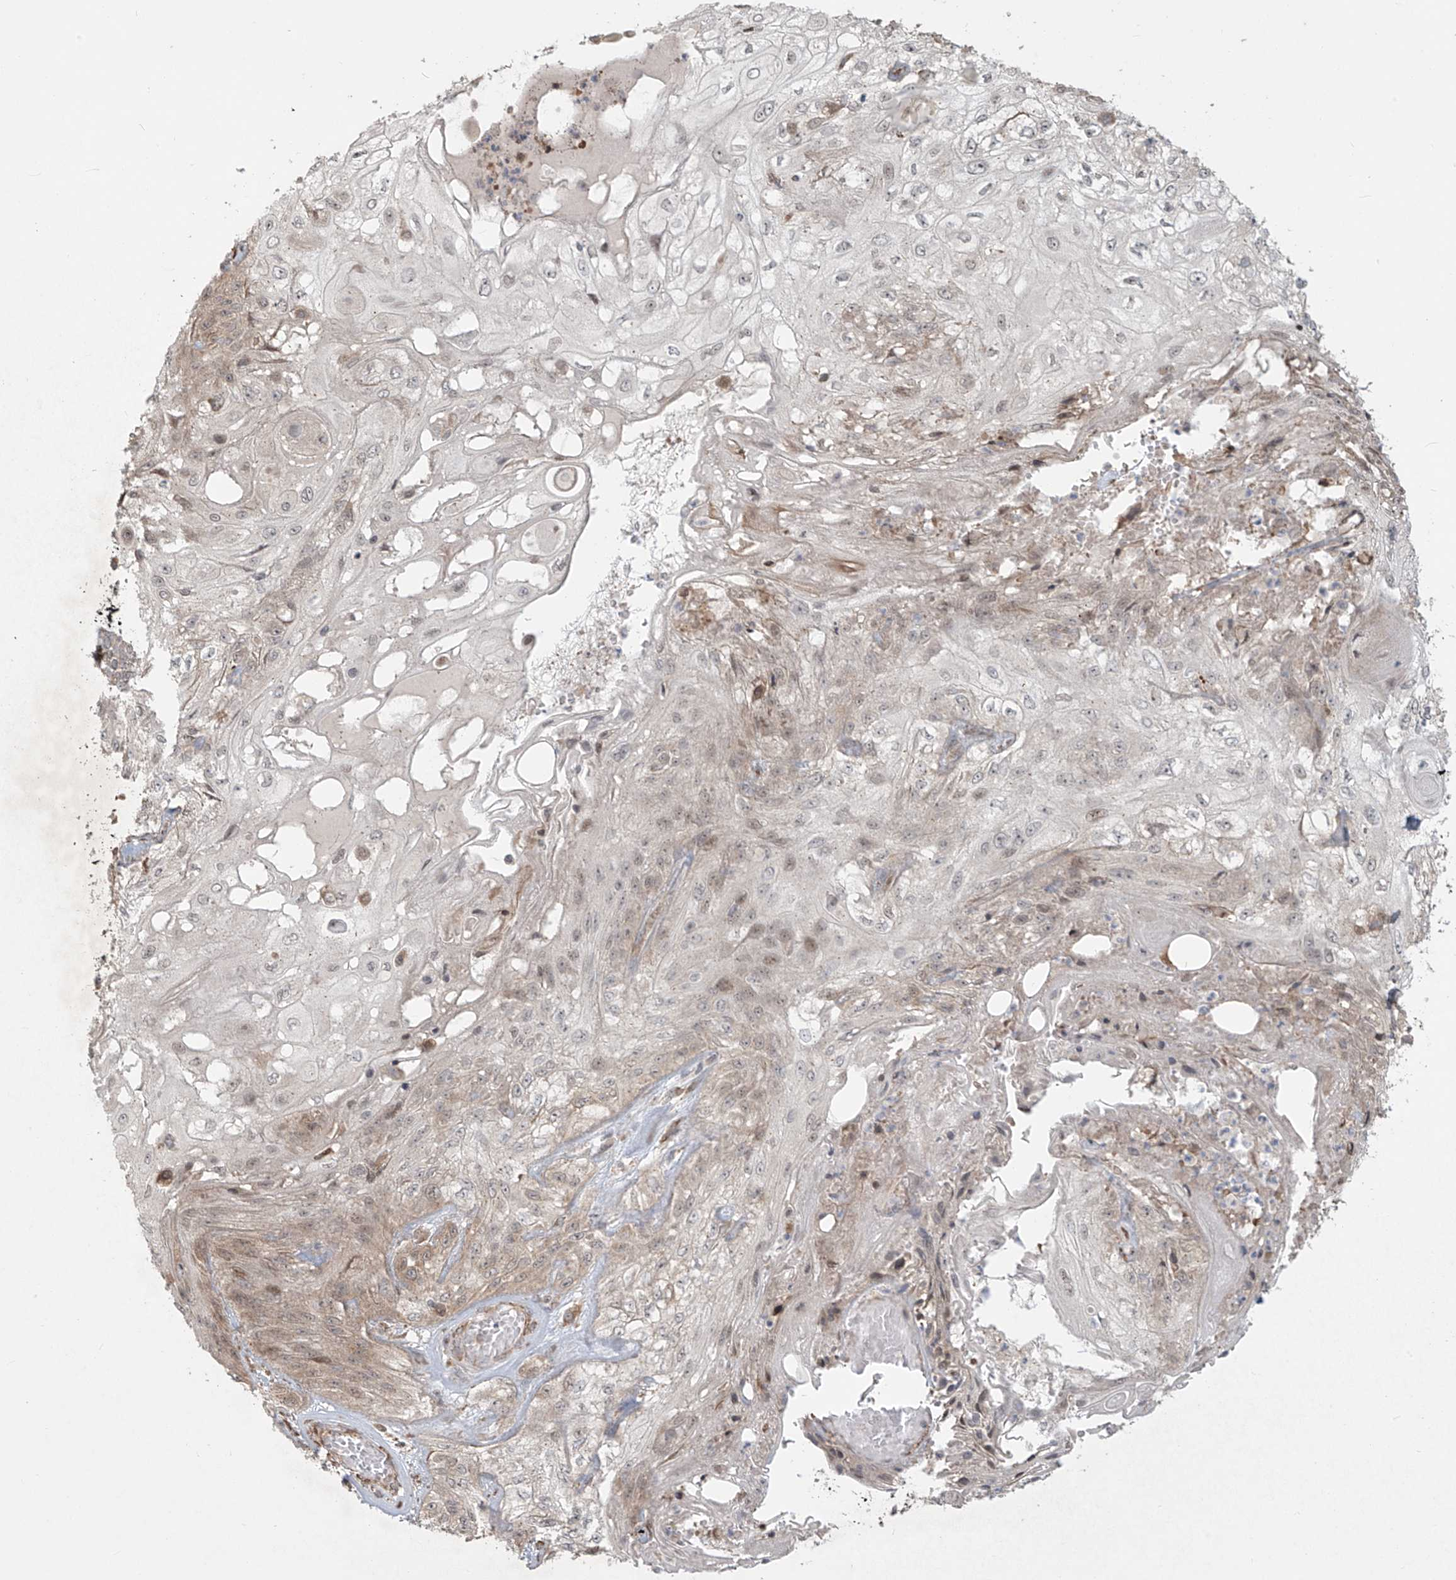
{"staining": {"intensity": "weak", "quantity": "<25%", "location": "cytoplasmic/membranous"}, "tissue": "skin cancer", "cell_type": "Tumor cells", "image_type": "cancer", "snomed": [{"axis": "morphology", "description": "Squamous cell carcinoma, NOS"}, {"axis": "morphology", "description": "Squamous cell carcinoma, metastatic, NOS"}, {"axis": "topography", "description": "Skin"}, {"axis": "topography", "description": "Lymph node"}], "caption": "Tumor cells are negative for protein expression in human skin metastatic squamous cell carcinoma.", "gene": "PLEKHM3", "patient": {"sex": "male", "age": 75}}